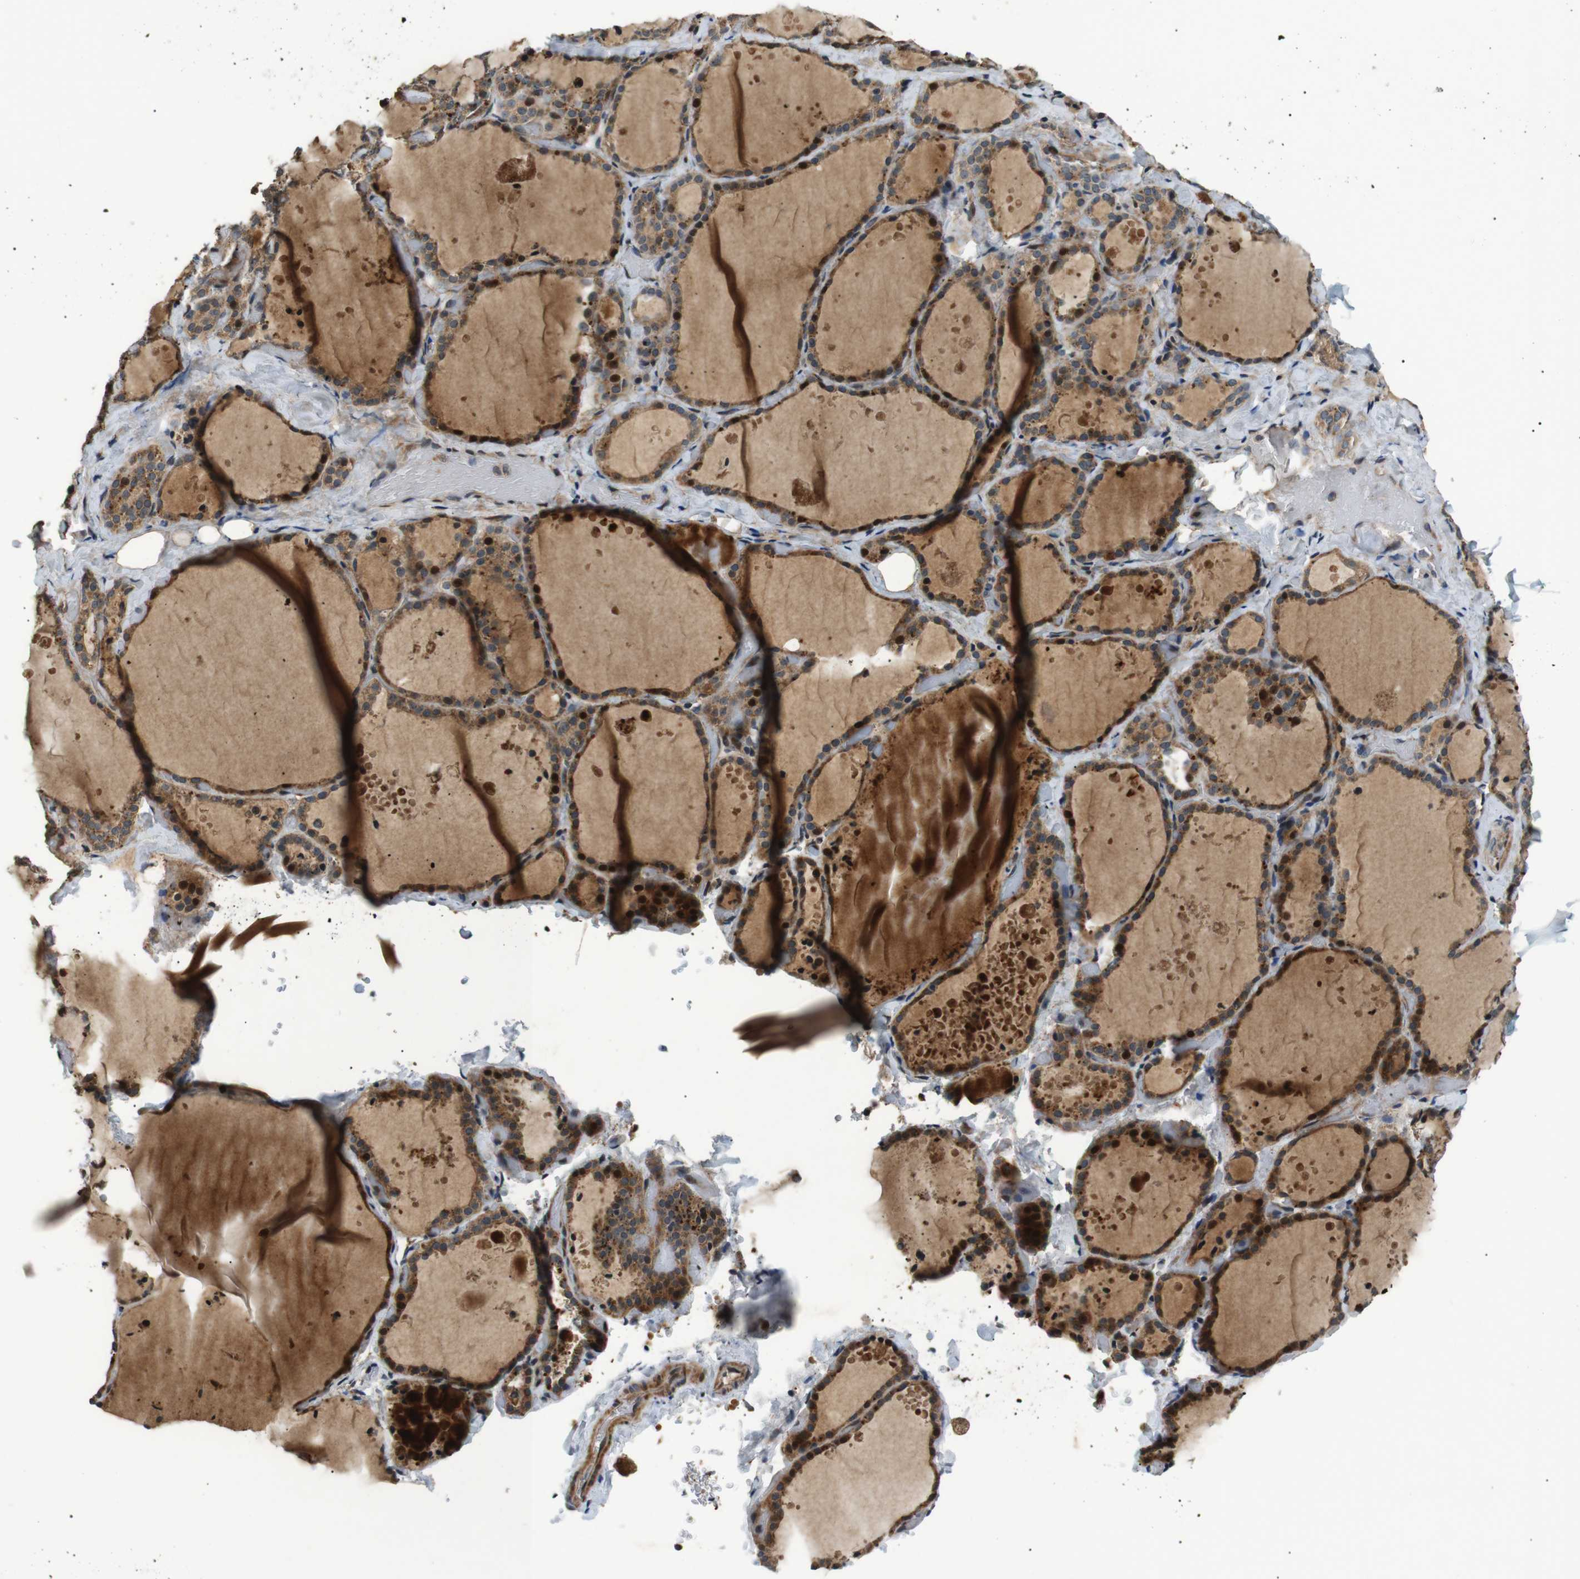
{"staining": {"intensity": "moderate", "quantity": ">75%", "location": "cytoplasmic/membranous"}, "tissue": "thyroid gland", "cell_type": "Glandular cells", "image_type": "normal", "snomed": [{"axis": "morphology", "description": "Normal tissue, NOS"}, {"axis": "topography", "description": "Thyroid gland"}], "caption": "An image of thyroid gland stained for a protein demonstrates moderate cytoplasmic/membranous brown staining in glandular cells. (Brightfield microscopy of DAB IHC at high magnification).", "gene": "HSPA13", "patient": {"sex": "female", "age": 44}}